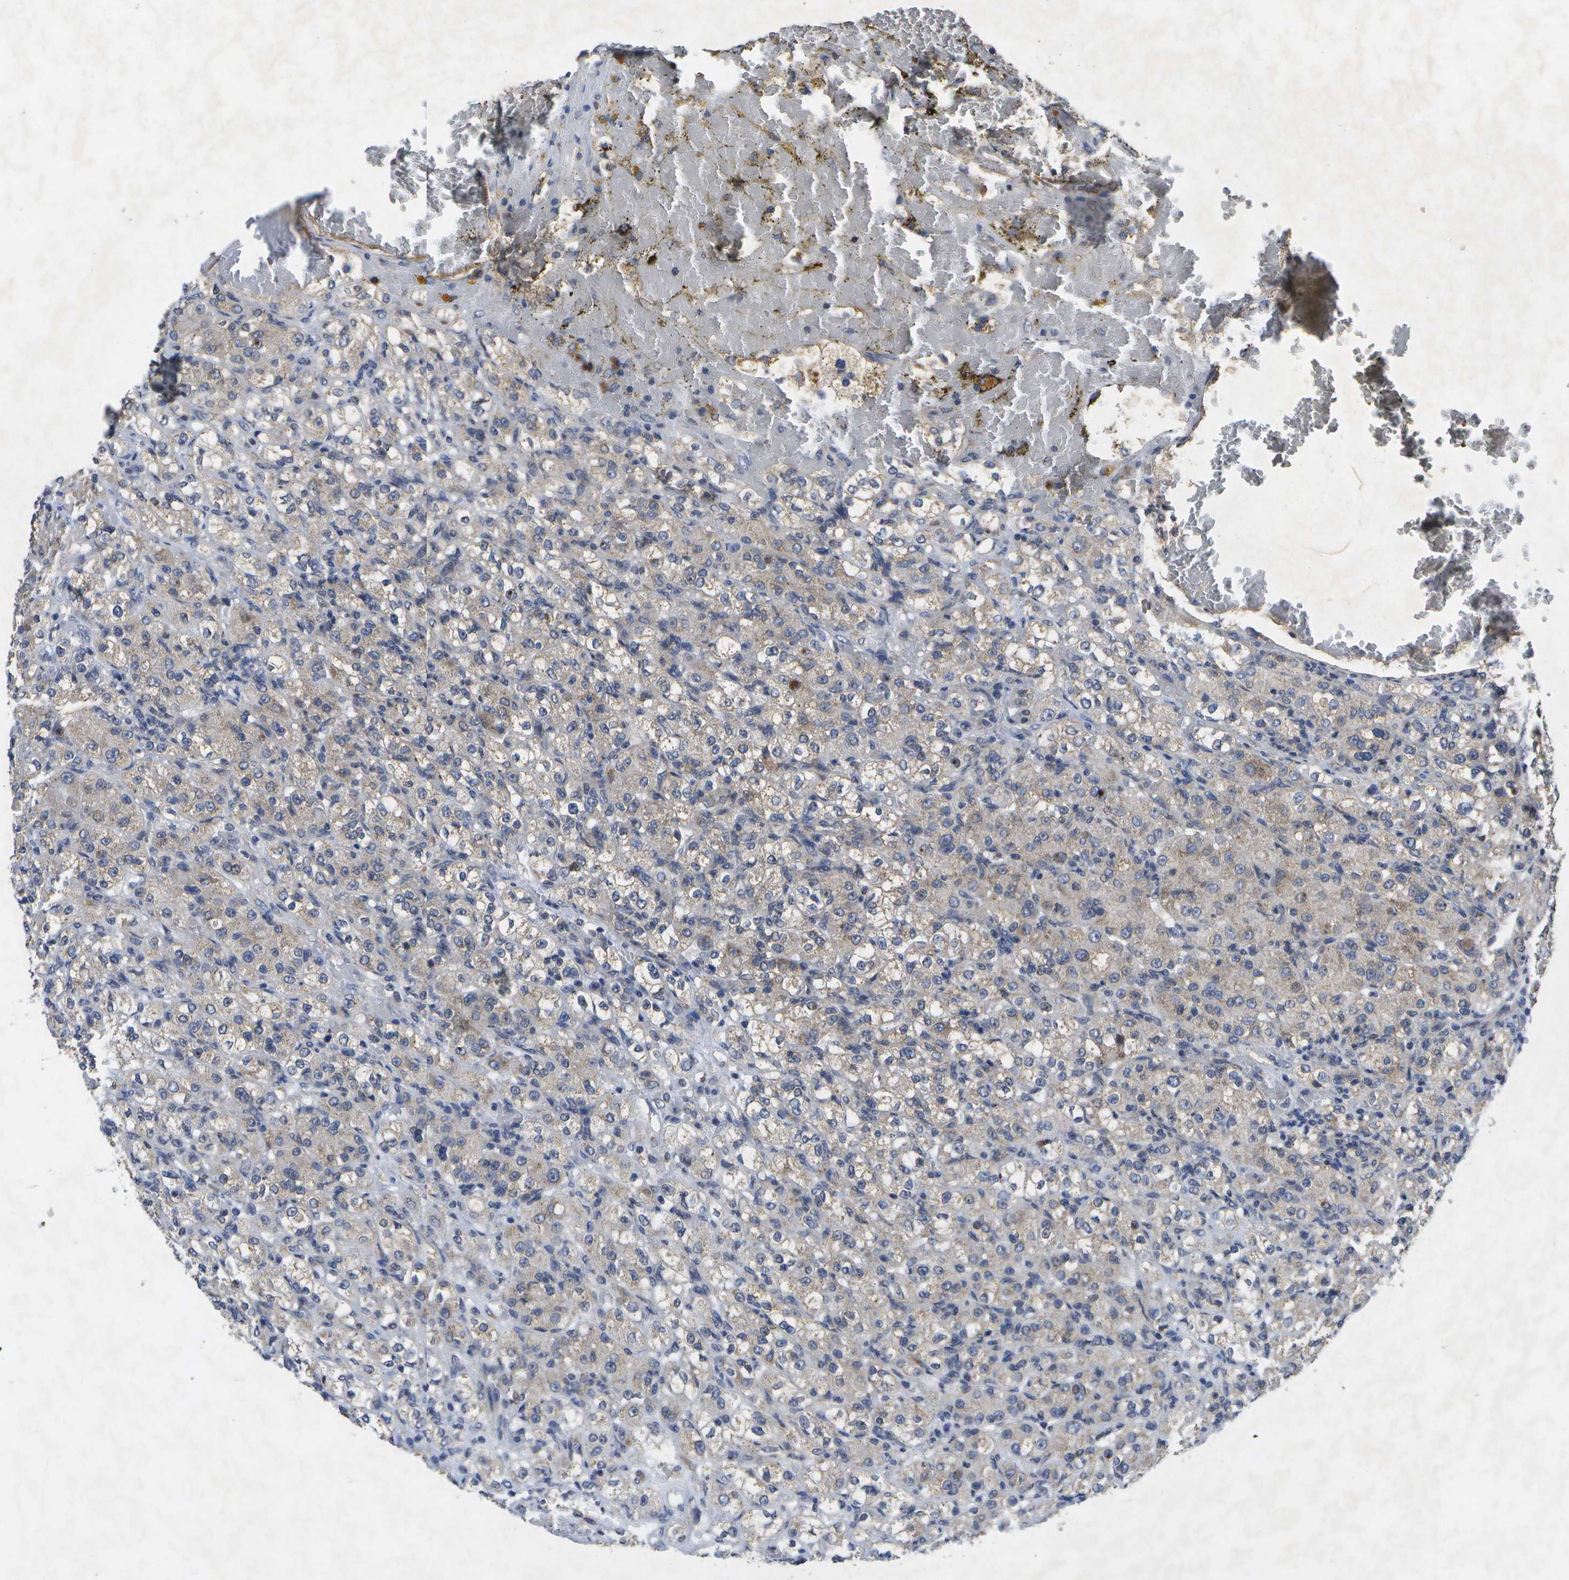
{"staining": {"intensity": "moderate", "quantity": "25%-75%", "location": "cytoplasmic/membranous"}, "tissue": "renal cancer", "cell_type": "Tumor cells", "image_type": "cancer", "snomed": [{"axis": "morphology", "description": "Normal tissue, NOS"}, {"axis": "morphology", "description": "Adenocarcinoma, NOS"}, {"axis": "topography", "description": "Kidney"}], "caption": "Immunohistochemical staining of human renal cancer displays moderate cytoplasmic/membranous protein positivity in about 25%-75% of tumor cells. (Stains: DAB (3,3'-diaminobenzidine) in brown, nuclei in blue, Microscopy: brightfield microscopy at high magnification).", "gene": "KDELR1", "patient": {"sex": "male", "age": 61}}